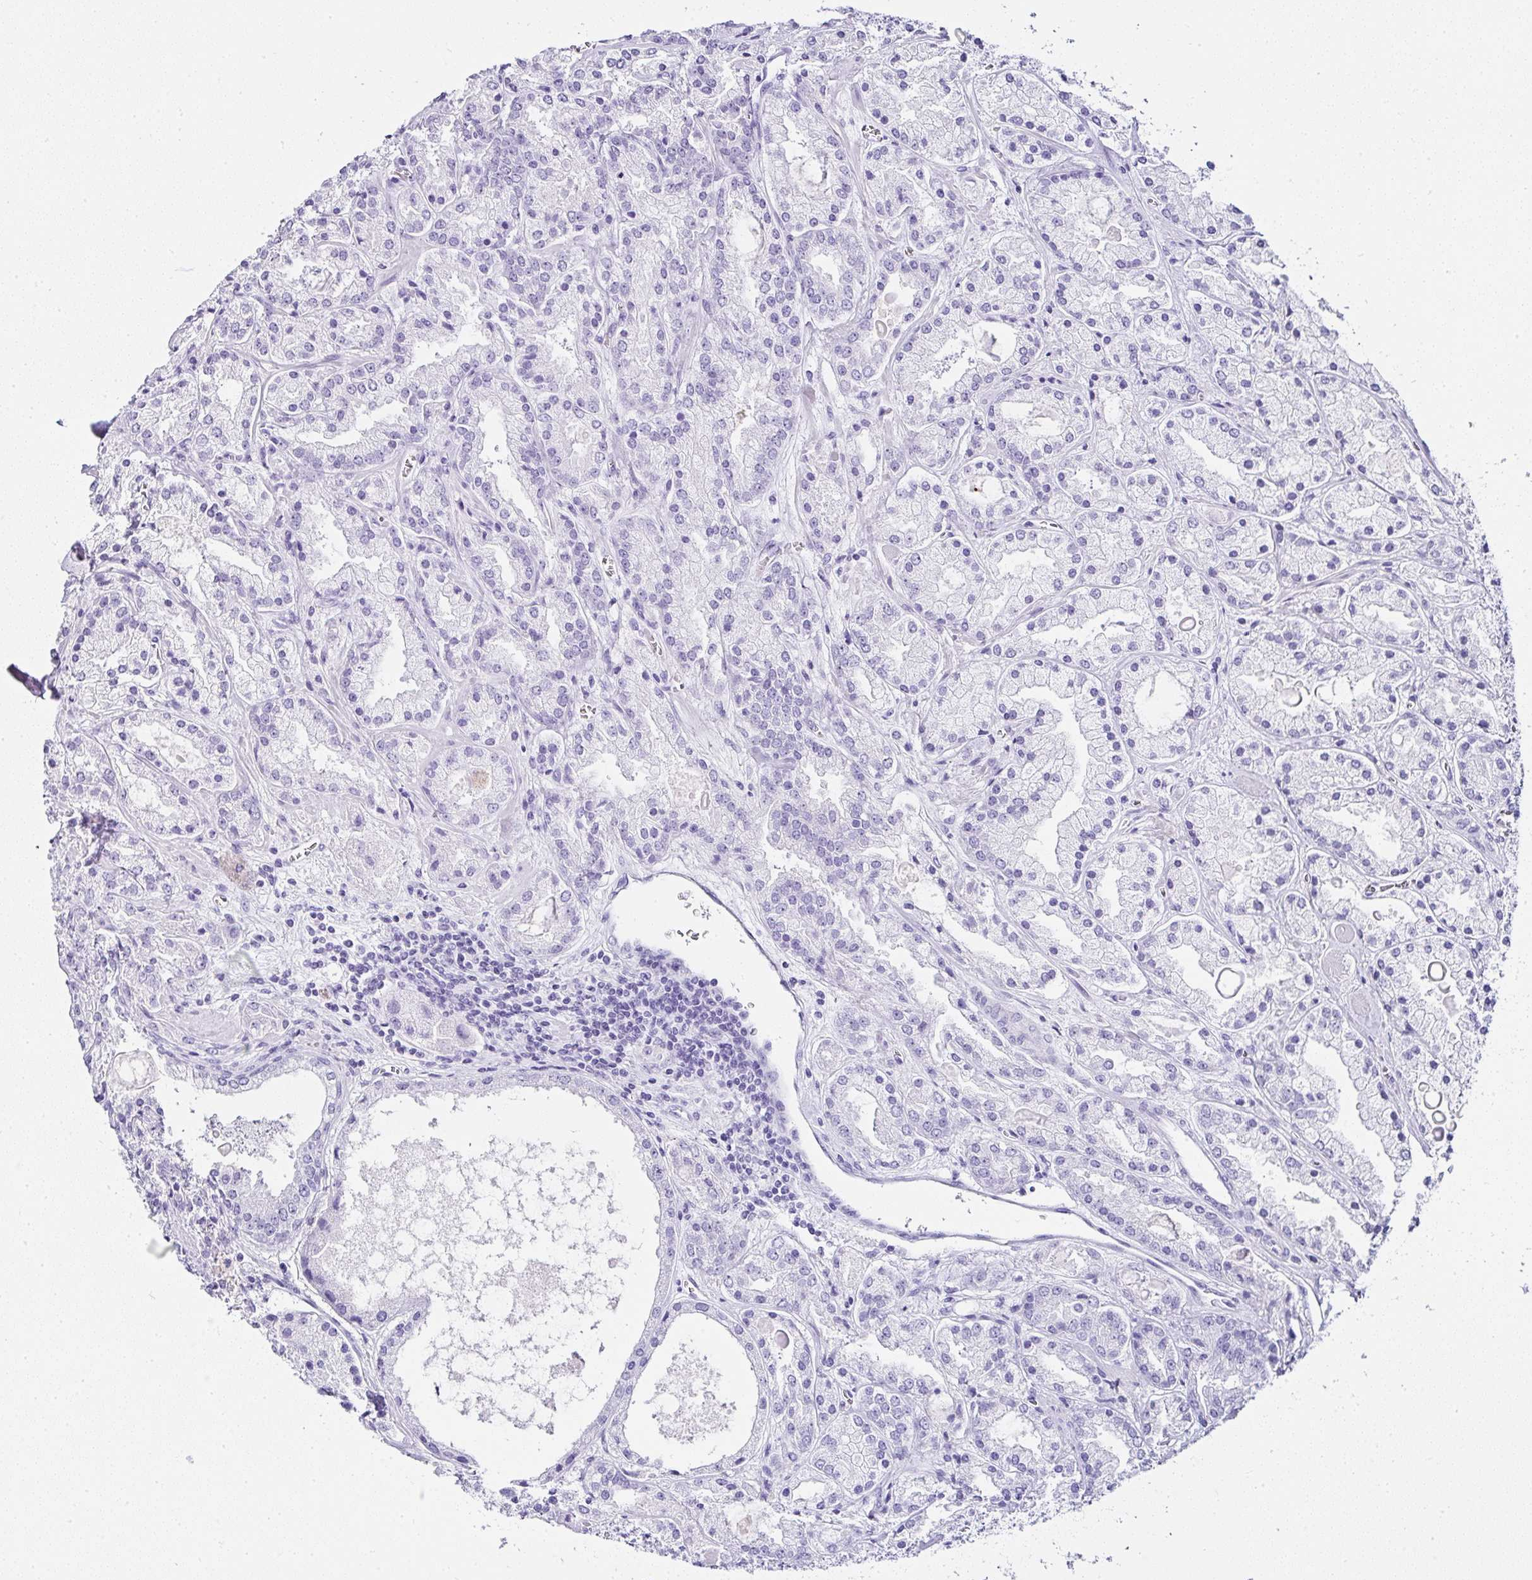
{"staining": {"intensity": "negative", "quantity": "none", "location": "none"}, "tissue": "prostate cancer", "cell_type": "Tumor cells", "image_type": "cancer", "snomed": [{"axis": "morphology", "description": "Adenocarcinoma, High grade"}, {"axis": "topography", "description": "Prostate"}], "caption": "Human high-grade adenocarcinoma (prostate) stained for a protein using immunohistochemistry (IHC) displays no expression in tumor cells.", "gene": "SERPINB3", "patient": {"sex": "male", "age": 67}}